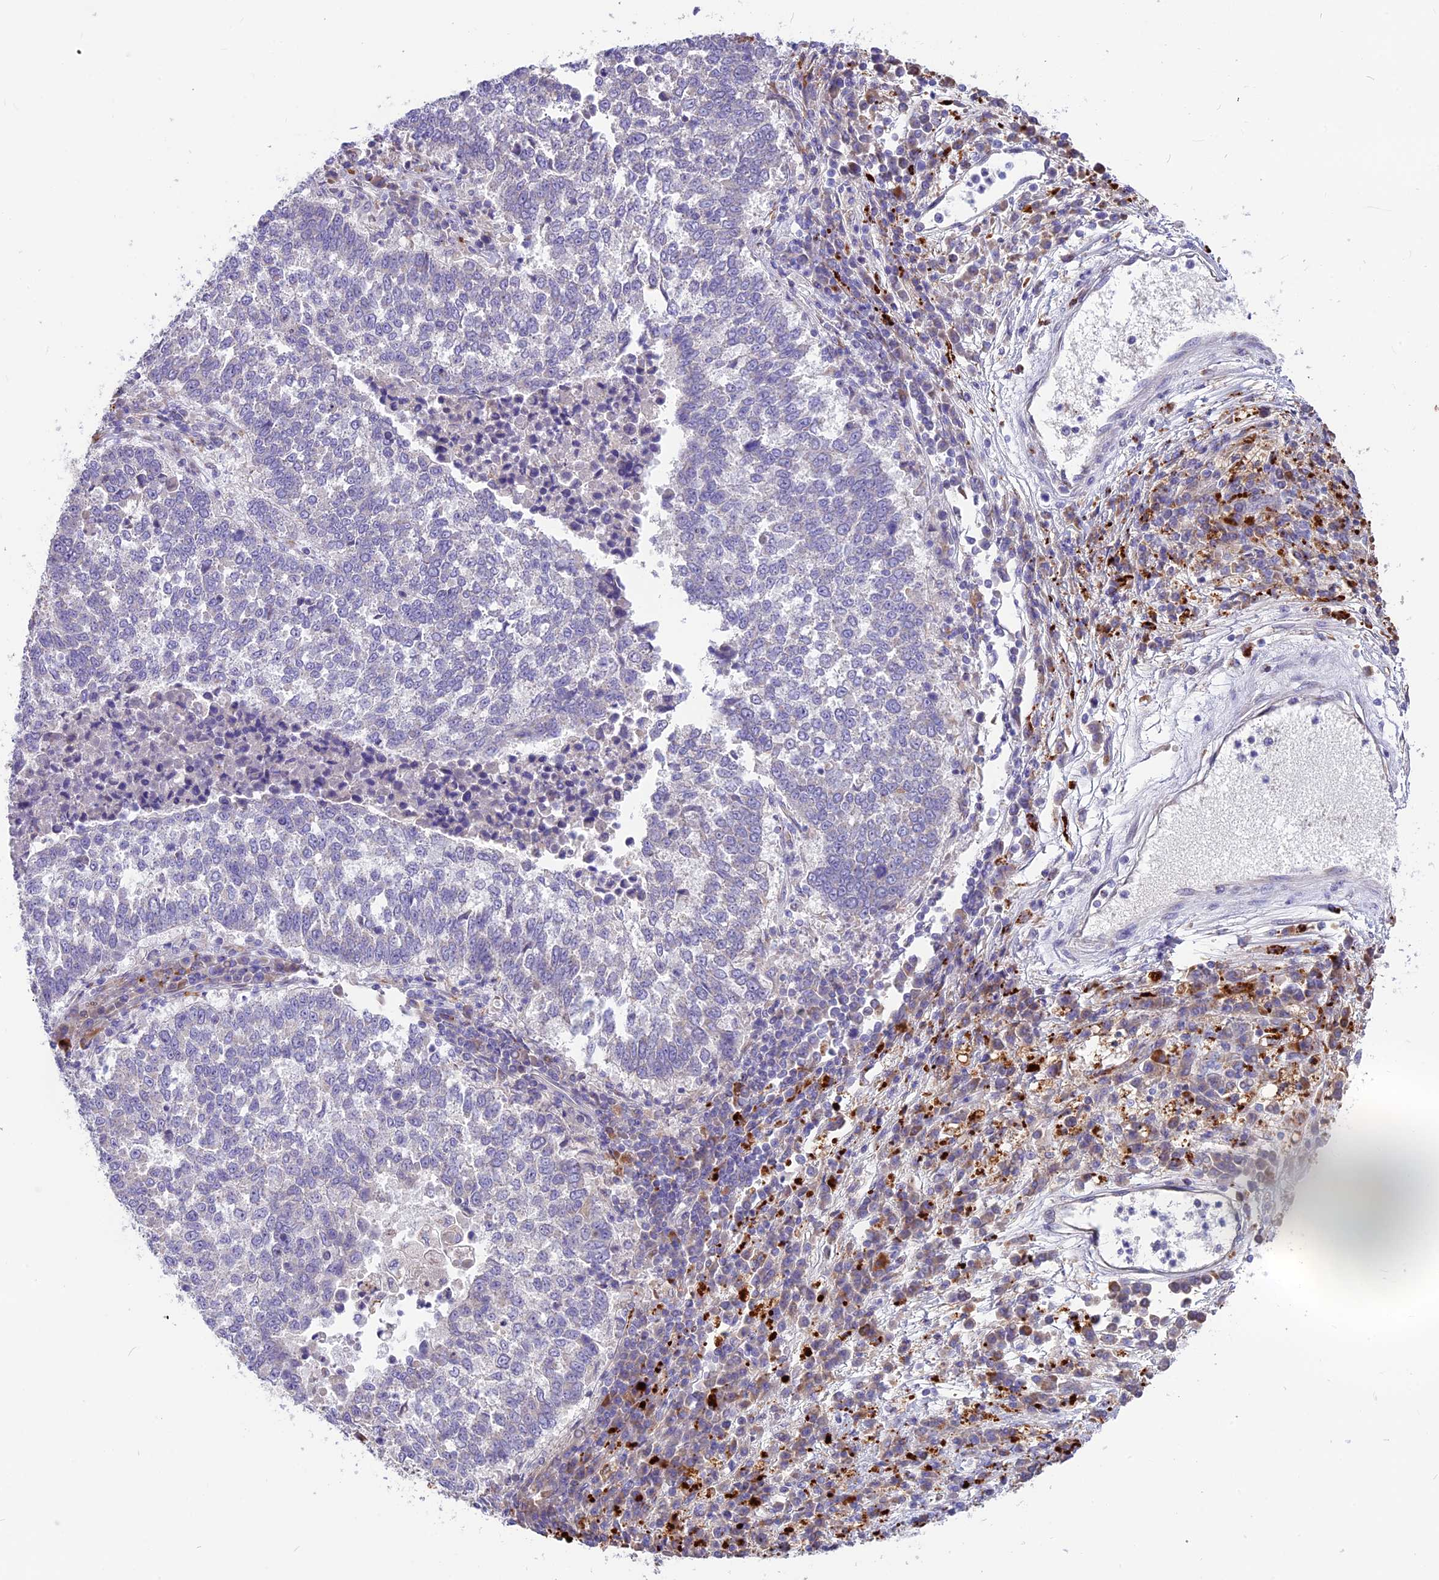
{"staining": {"intensity": "negative", "quantity": "none", "location": "none"}, "tissue": "lung cancer", "cell_type": "Tumor cells", "image_type": "cancer", "snomed": [{"axis": "morphology", "description": "Squamous cell carcinoma, NOS"}, {"axis": "topography", "description": "Lung"}], "caption": "Immunohistochemical staining of squamous cell carcinoma (lung) exhibits no significant staining in tumor cells. Brightfield microscopy of IHC stained with DAB (brown) and hematoxylin (blue), captured at high magnification.", "gene": "THRSP", "patient": {"sex": "male", "age": 73}}